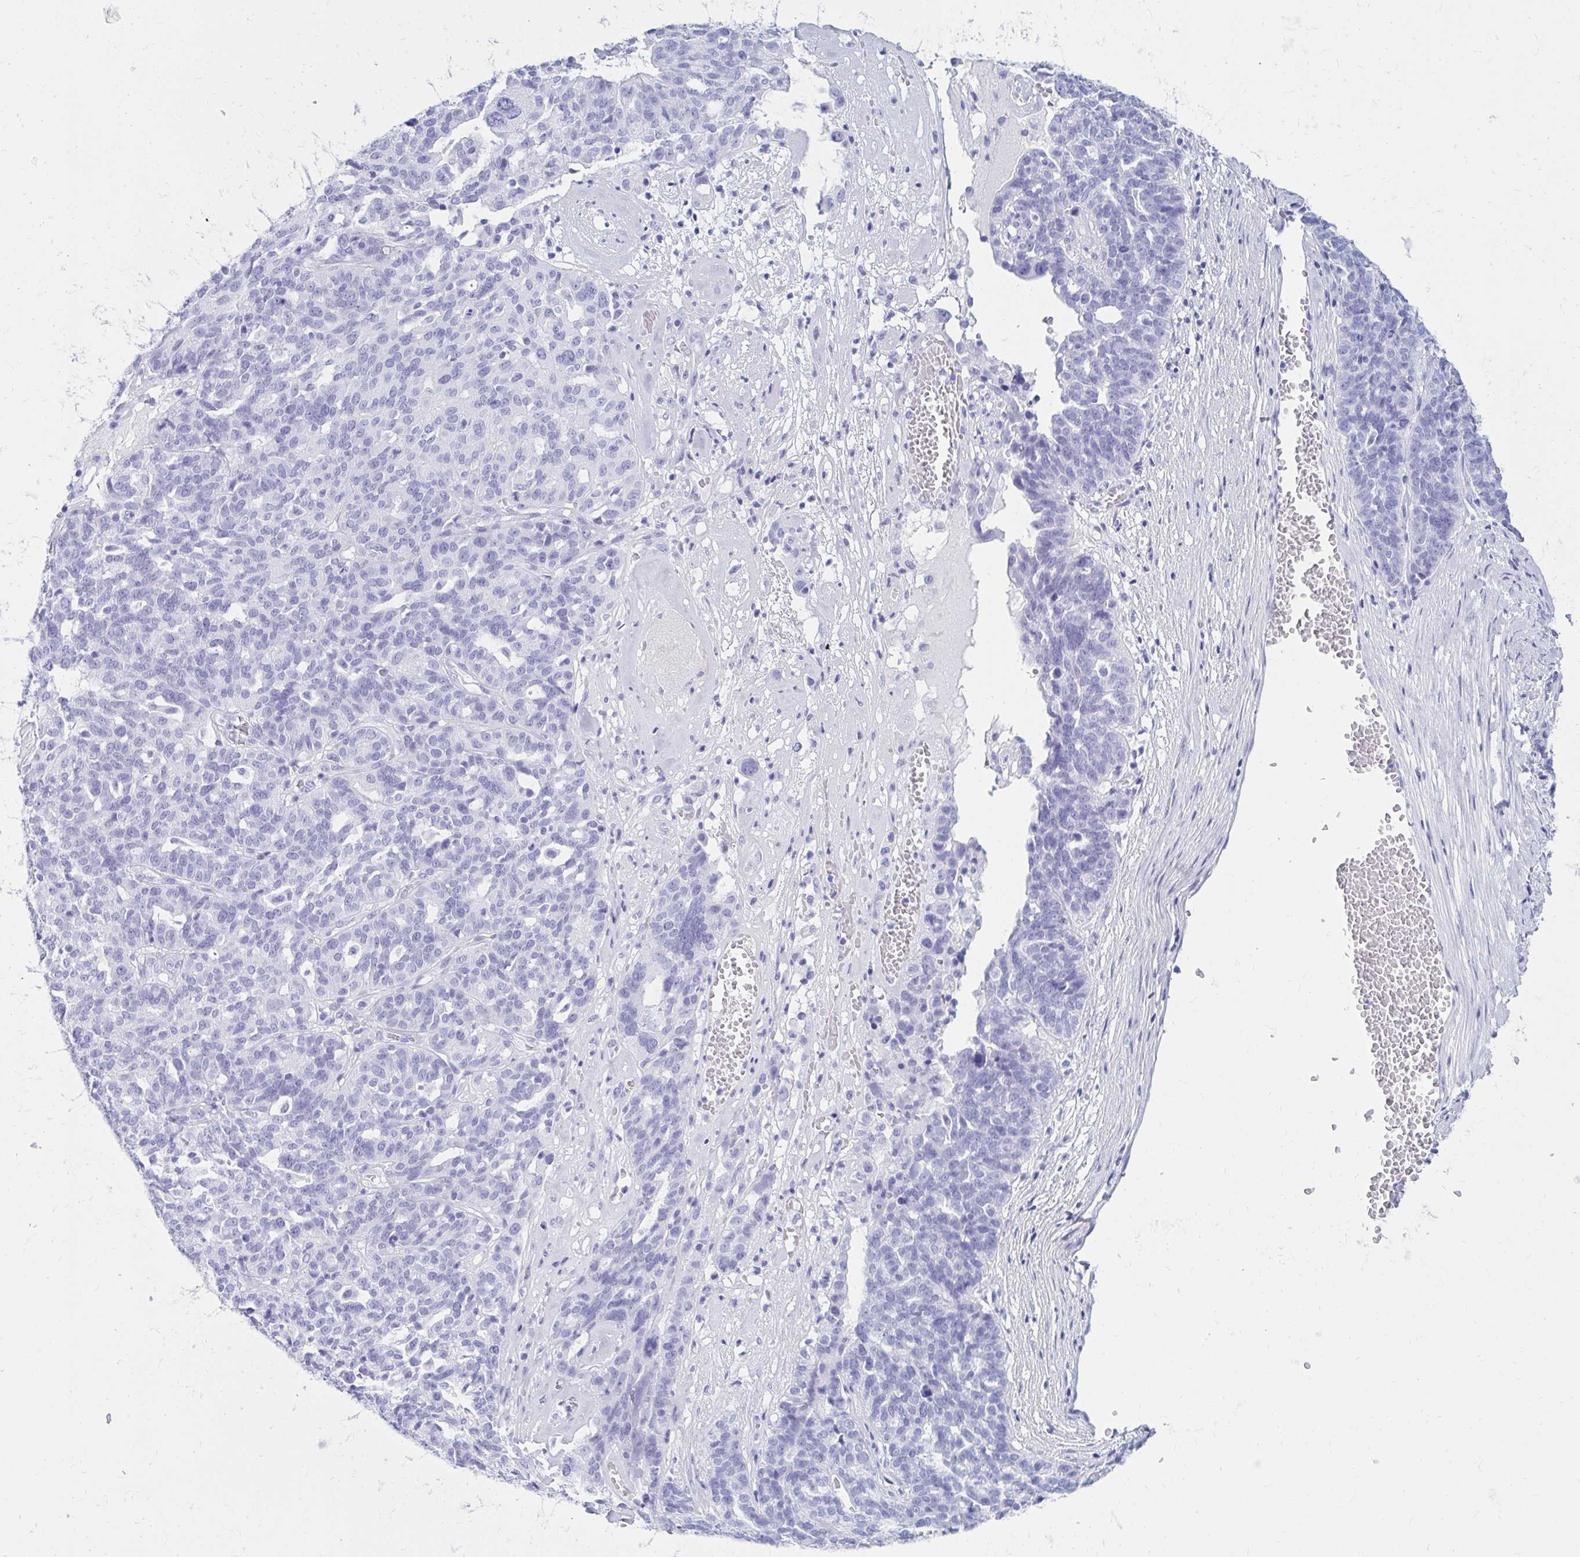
{"staining": {"intensity": "negative", "quantity": "none", "location": "none"}, "tissue": "ovarian cancer", "cell_type": "Tumor cells", "image_type": "cancer", "snomed": [{"axis": "morphology", "description": "Cystadenocarcinoma, serous, NOS"}, {"axis": "topography", "description": "Ovary"}], "caption": "An IHC image of ovarian cancer is shown. There is no staining in tumor cells of ovarian cancer.", "gene": "OR10R2", "patient": {"sex": "female", "age": 59}}